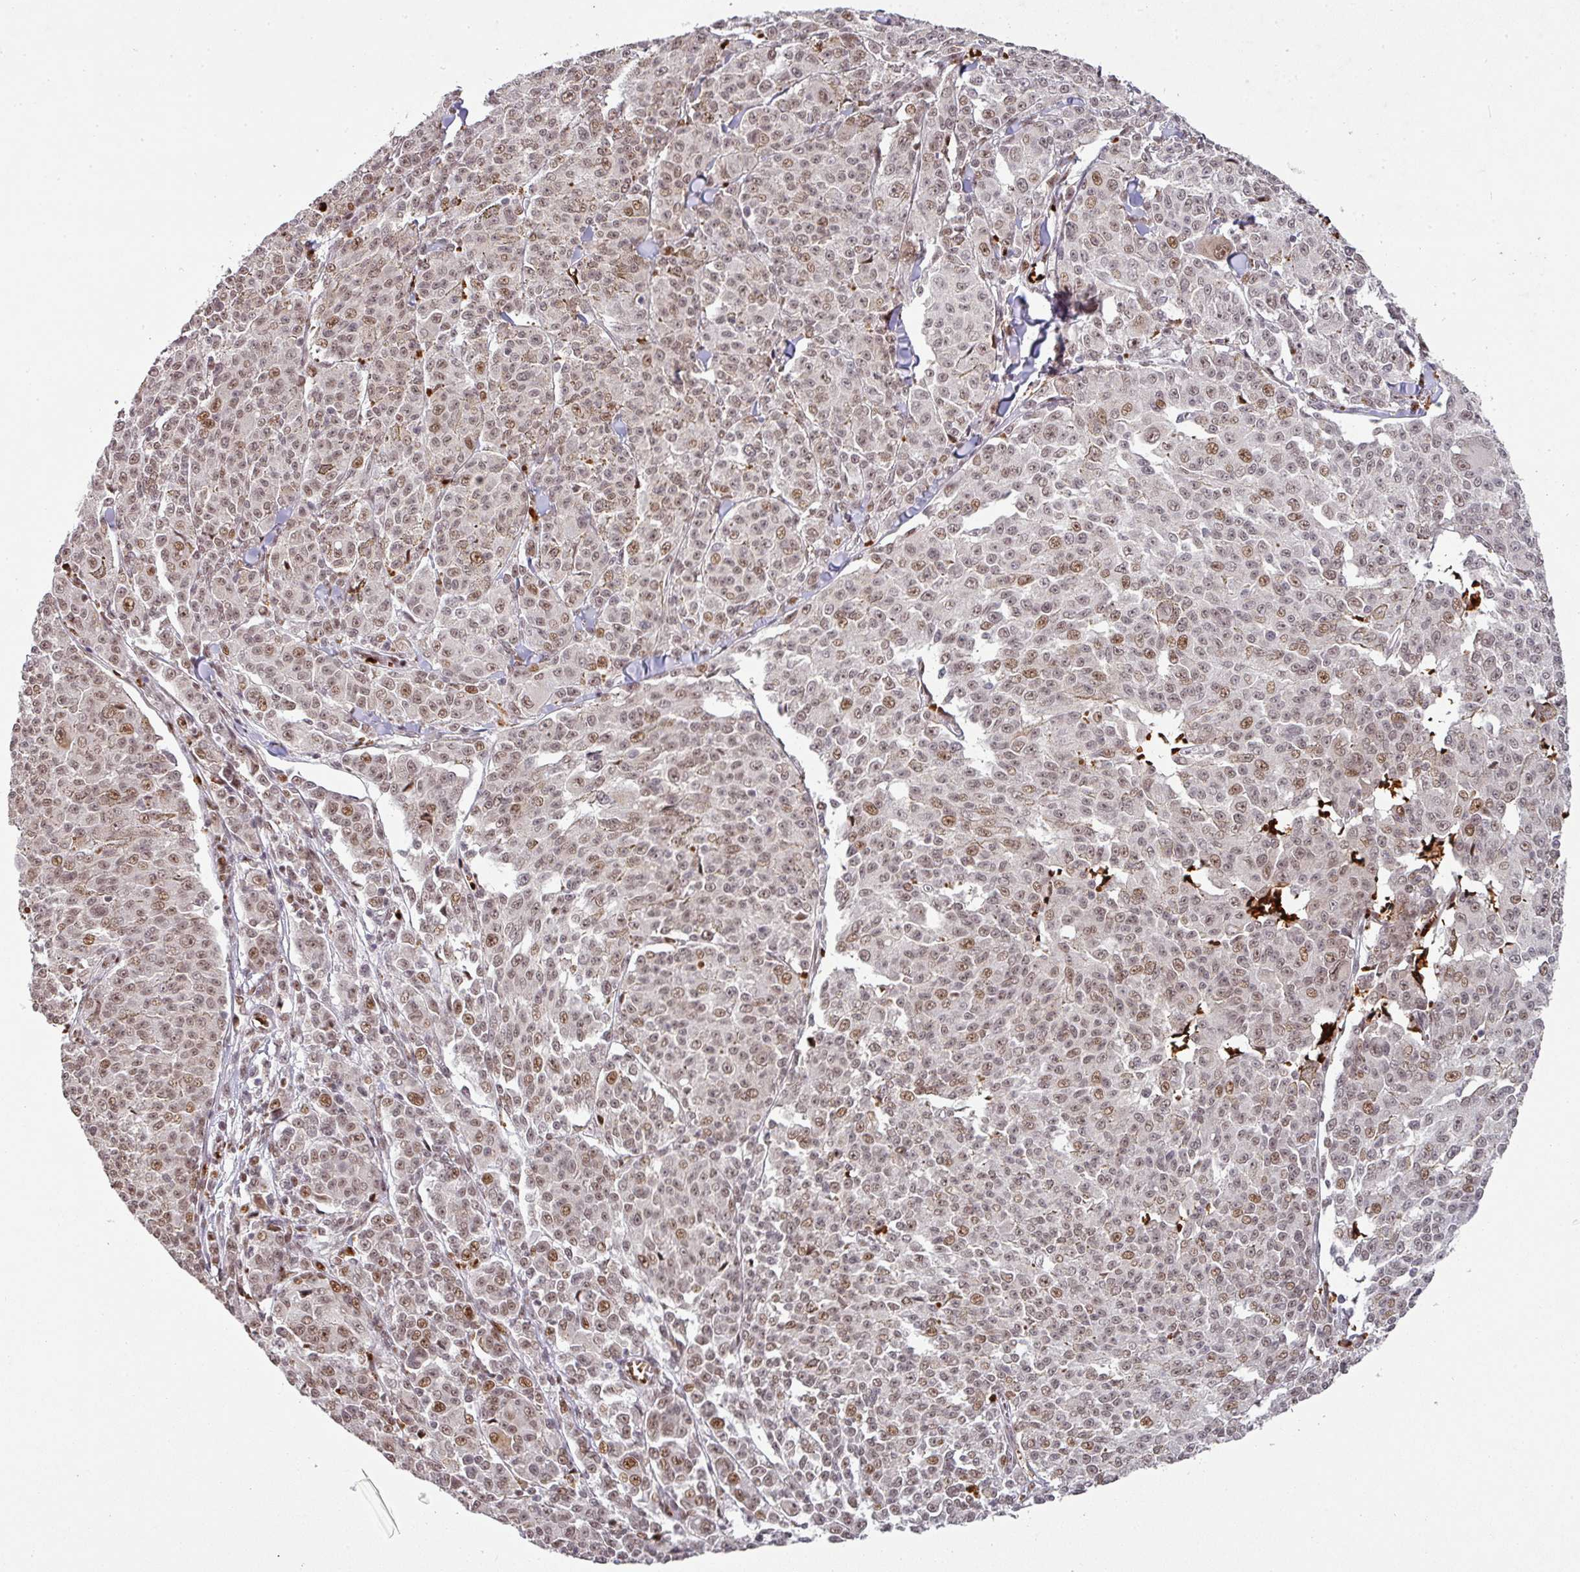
{"staining": {"intensity": "weak", "quantity": ">75%", "location": "nuclear"}, "tissue": "melanoma", "cell_type": "Tumor cells", "image_type": "cancer", "snomed": [{"axis": "morphology", "description": "Malignant melanoma, NOS"}, {"axis": "topography", "description": "Skin"}], "caption": "A brown stain labels weak nuclear staining of a protein in melanoma tumor cells.", "gene": "NEIL1", "patient": {"sex": "female", "age": 52}}